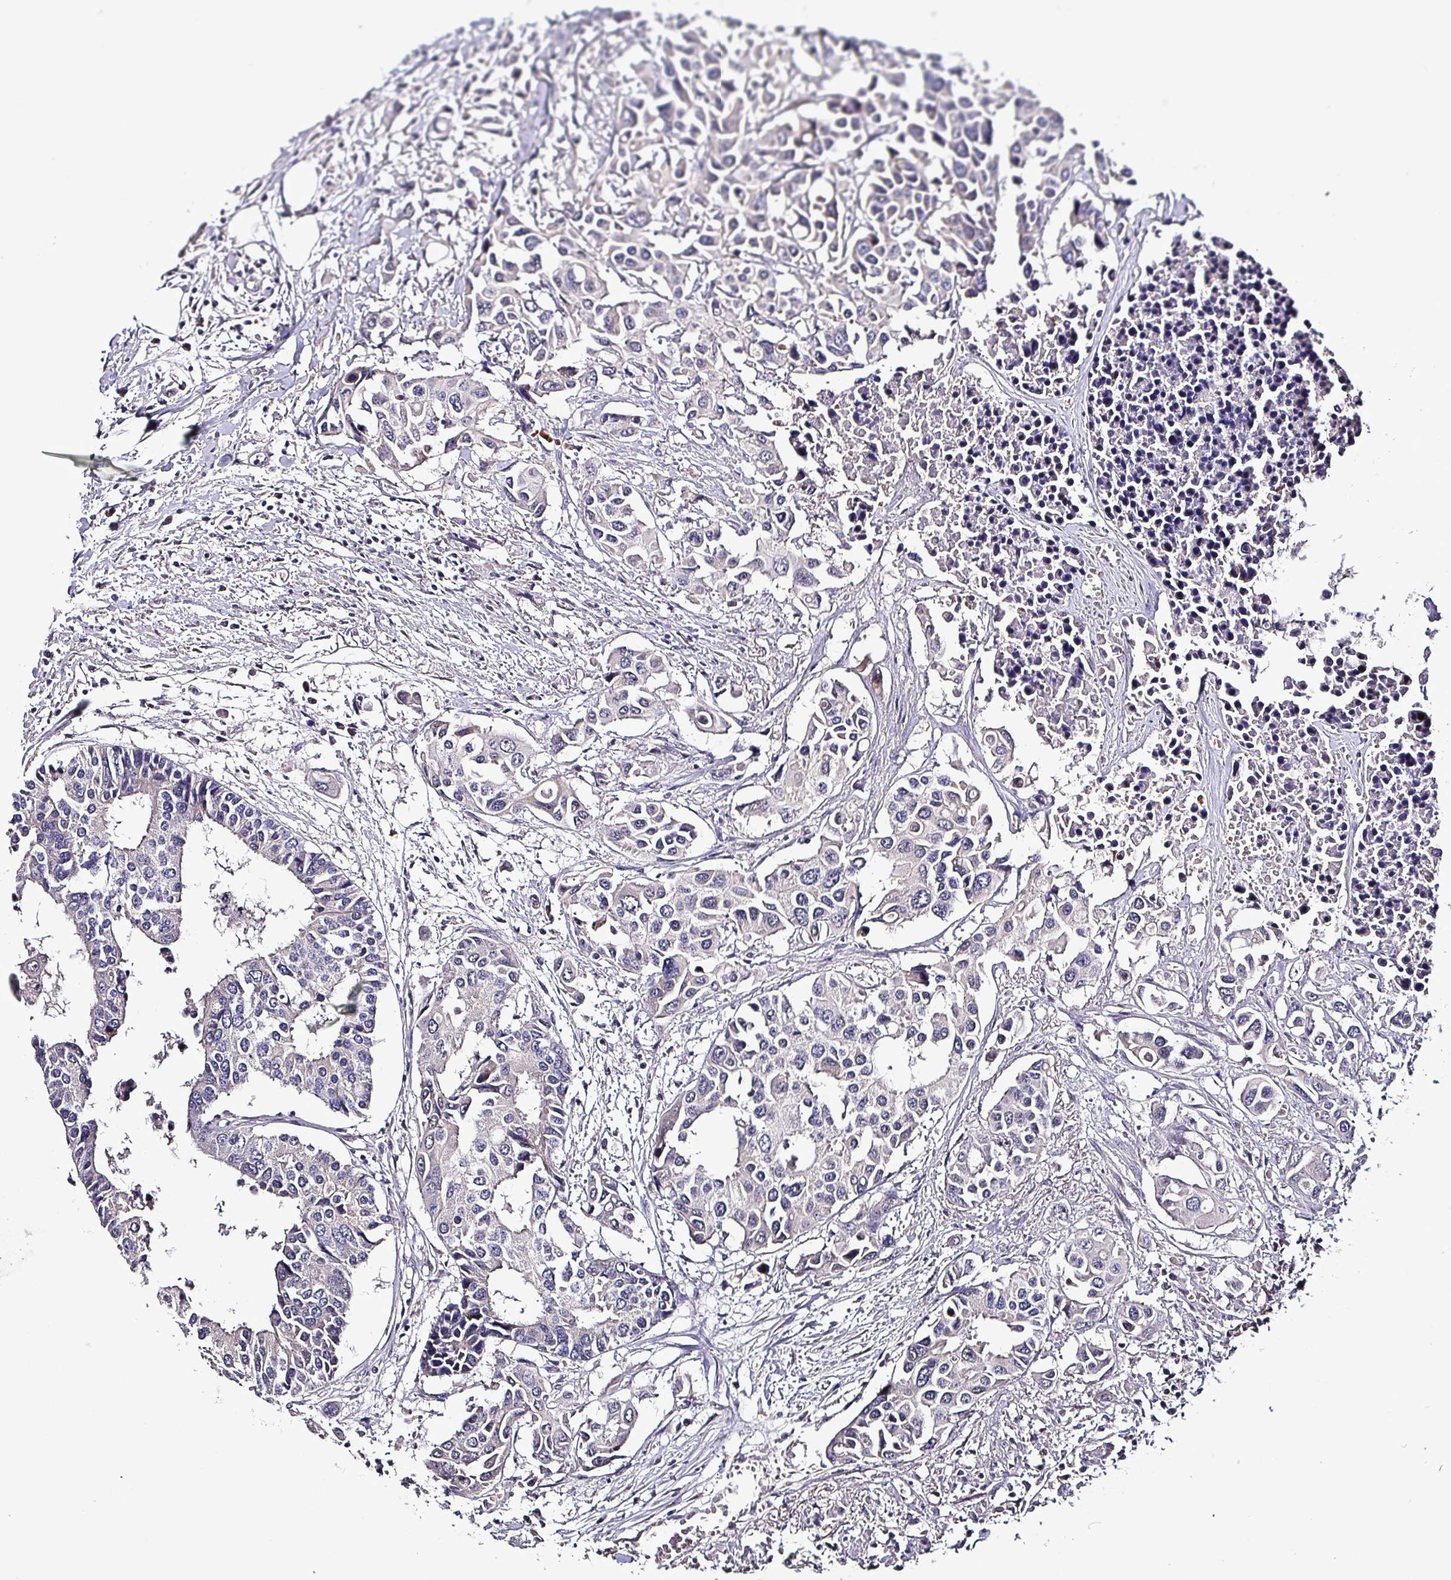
{"staining": {"intensity": "negative", "quantity": "none", "location": "none"}, "tissue": "colorectal cancer", "cell_type": "Tumor cells", "image_type": "cancer", "snomed": [{"axis": "morphology", "description": "Adenocarcinoma, NOS"}, {"axis": "topography", "description": "Colon"}], "caption": "A high-resolution micrograph shows IHC staining of colorectal cancer (adenocarcinoma), which shows no significant positivity in tumor cells. (DAB (3,3'-diaminobenzidine) immunohistochemistry (IHC) visualized using brightfield microscopy, high magnification).", "gene": "GRAPL", "patient": {"sex": "male", "age": 77}}